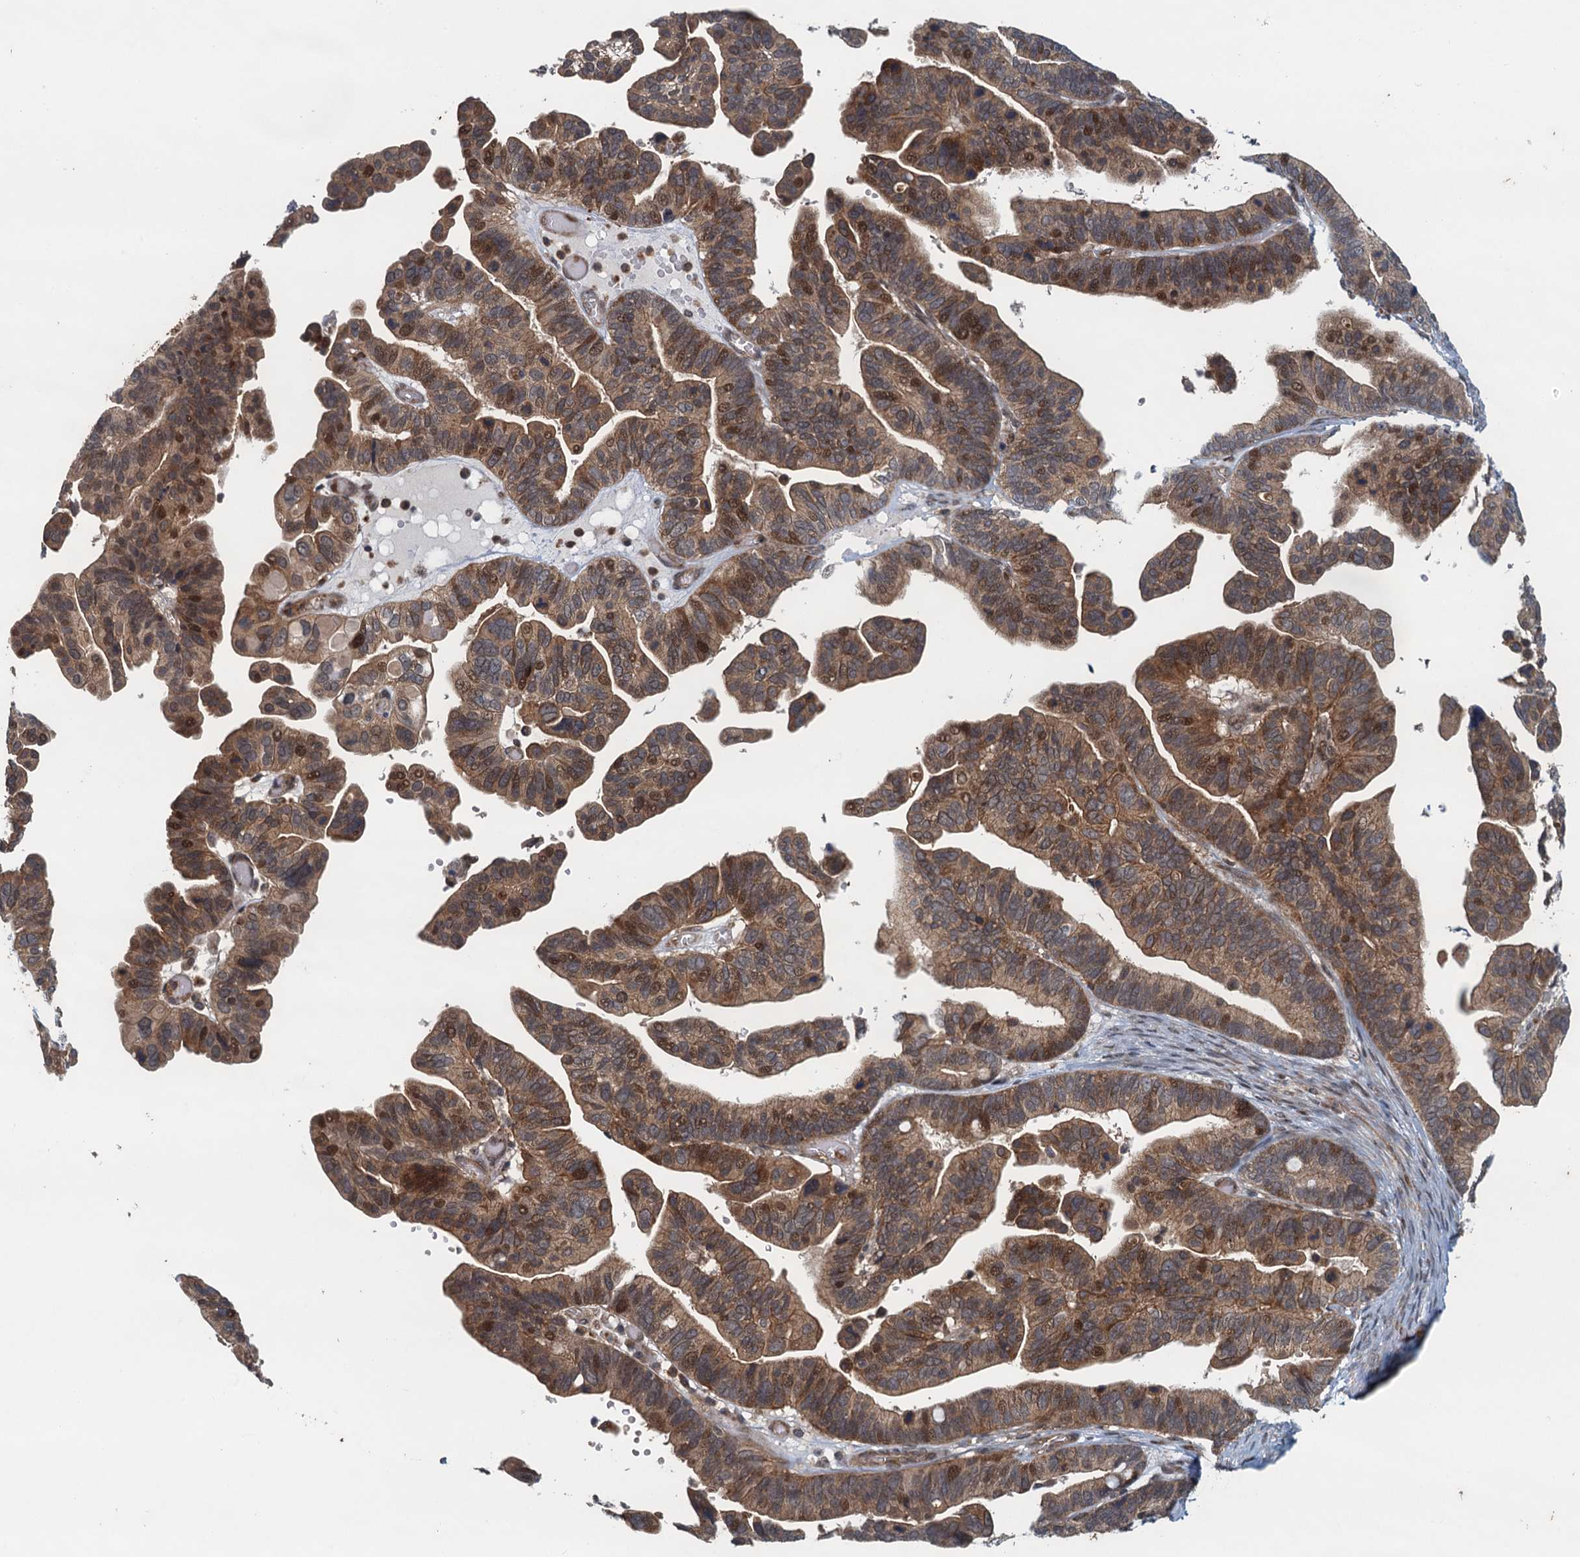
{"staining": {"intensity": "strong", "quantity": "<25%", "location": "cytoplasmic/membranous,nuclear"}, "tissue": "ovarian cancer", "cell_type": "Tumor cells", "image_type": "cancer", "snomed": [{"axis": "morphology", "description": "Cystadenocarcinoma, serous, NOS"}, {"axis": "topography", "description": "Ovary"}], "caption": "IHC photomicrograph of neoplastic tissue: ovarian serous cystadenocarcinoma stained using IHC shows medium levels of strong protein expression localized specifically in the cytoplasmic/membranous and nuclear of tumor cells, appearing as a cytoplasmic/membranous and nuclear brown color.", "gene": "NLRP10", "patient": {"sex": "female", "age": 56}}